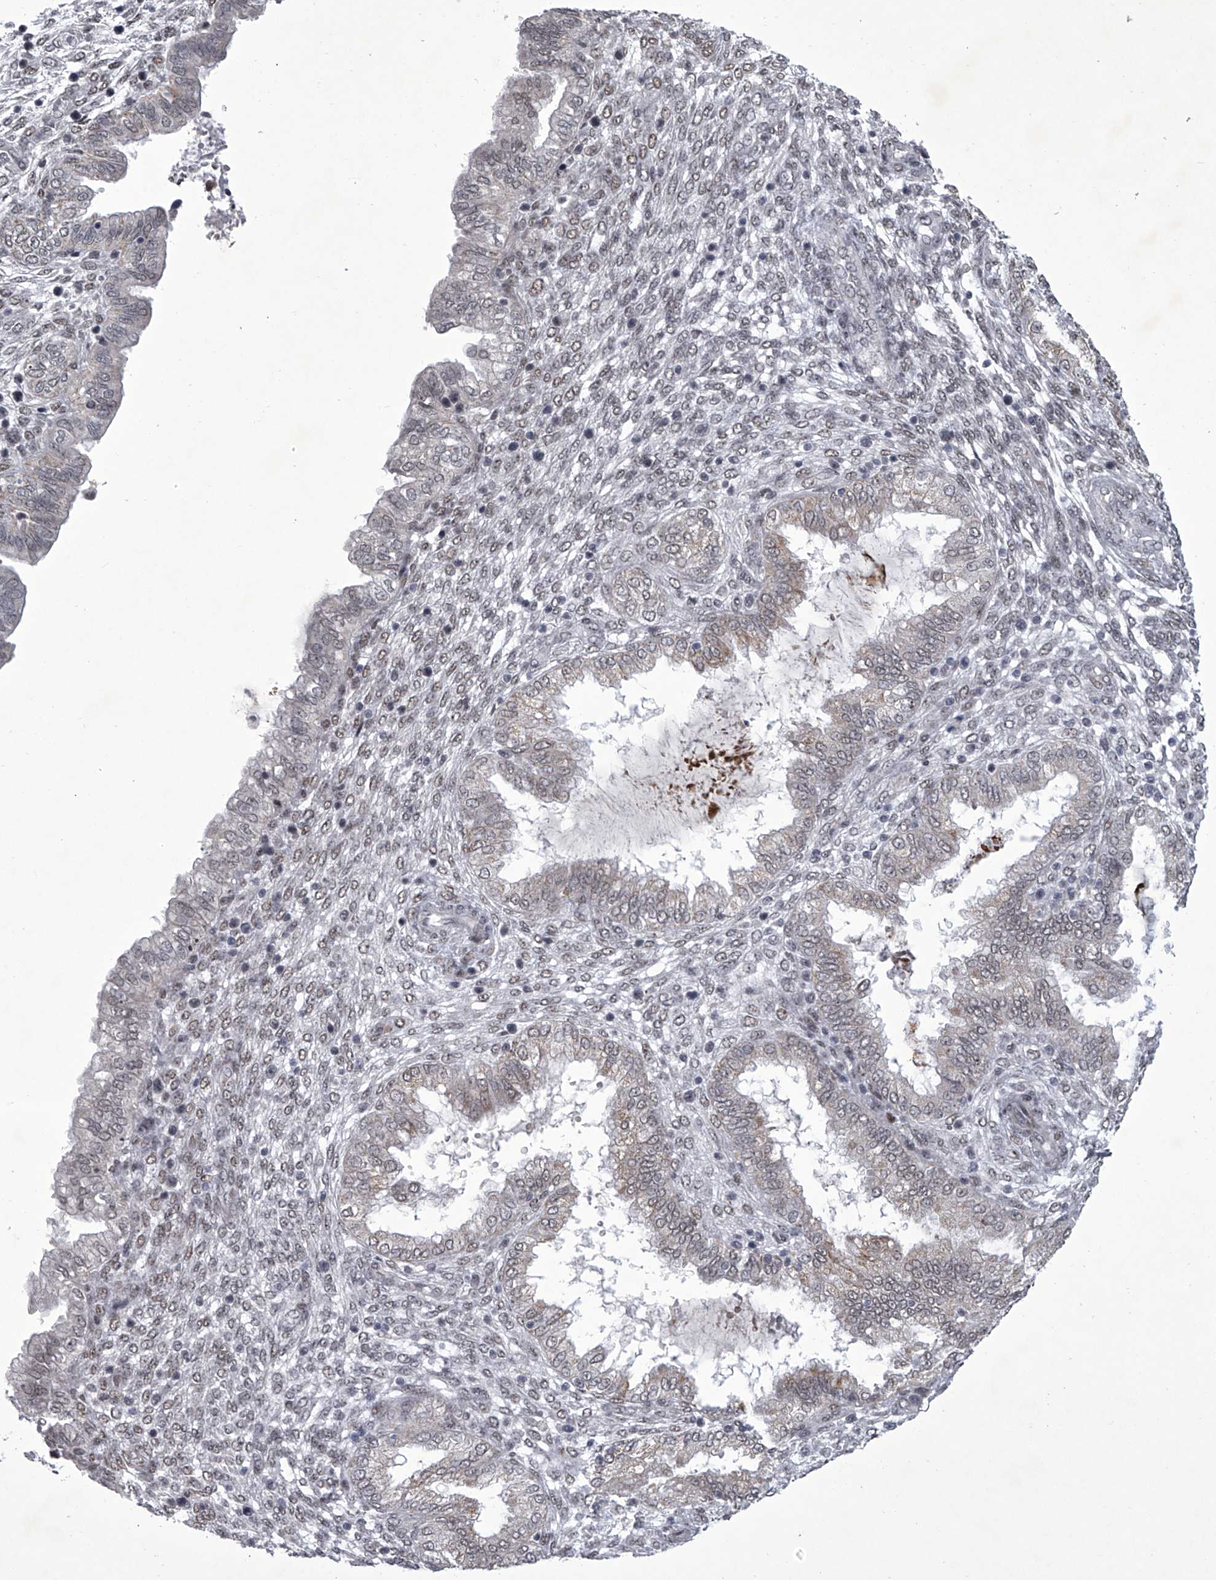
{"staining": {"intensity": "weak", "quantity": "<25%", "location": "nuclear"}, "tissue": "endometrium", "cell_type": "Cells in endometrial stroma", "image_type": "normal", "snomed": [{"axis": "morphology", "description": "Normal tissue, NOS"}, {"axis": "topography", "description": "Endometrium"}], "caption": "High magnification brightfield microscopy of benign endometrium stained with DAB (brown) and counterstained with hematoxylin (blue): cells in endometrial stroma show no significant expression.", "gene": "MLLT1", "patient": {"sex": "female", "age": 33}}